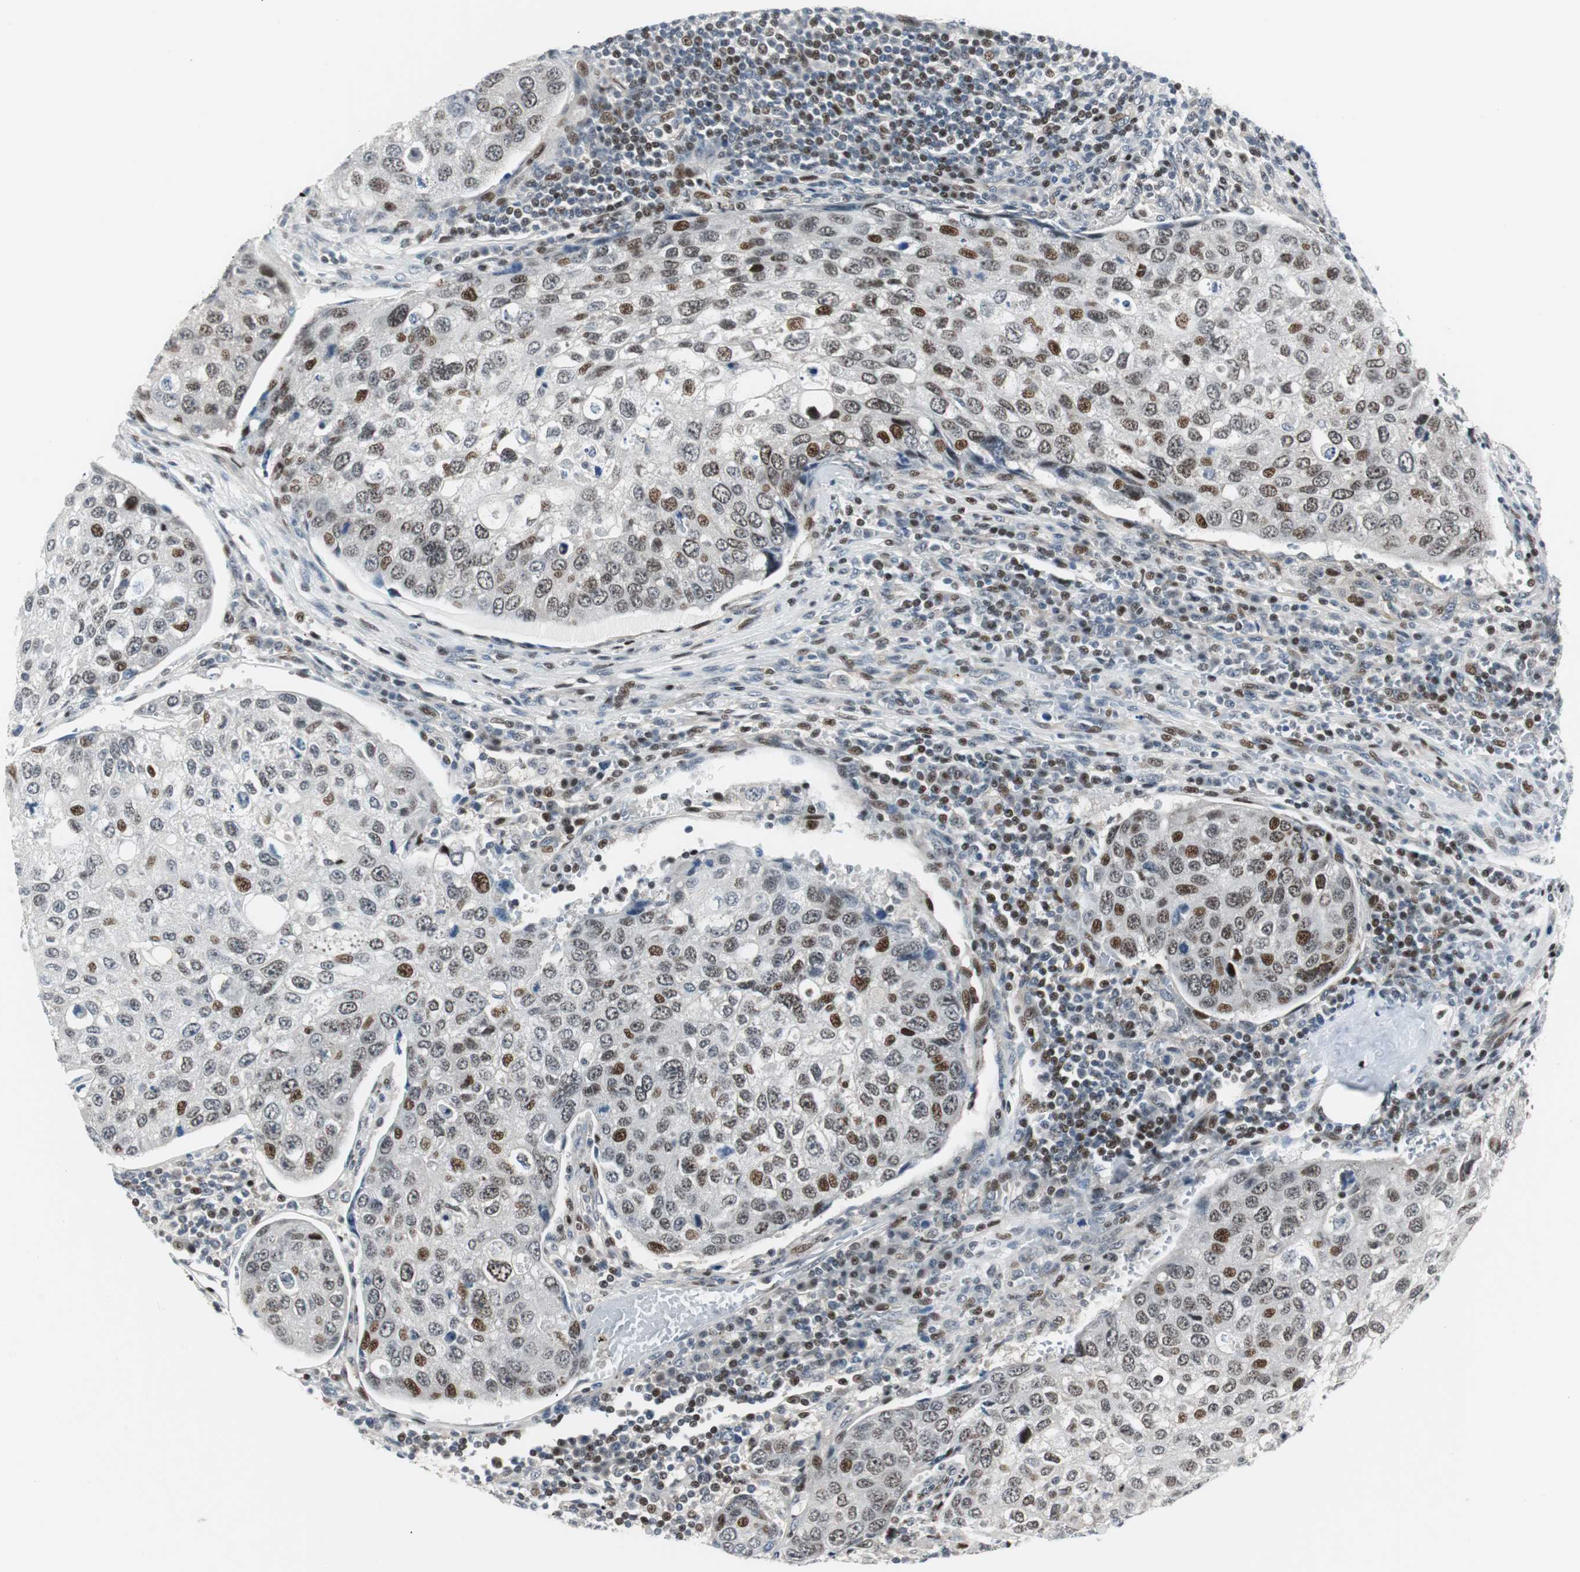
{"staining": {"intensity": "strong", "quantity": "25%-75%", "location": "nuclear"}, "tissue": "urothelial cancer", "cell_type": "Tumor cells", "image_type": "cancer", "snomed": [{"axis": "morphology", "description": "Urothelial carcinoma, High grade"}, {"axis": "topography", "description": "Lymph node"}, {"axis": "topography", "description": "Urinary bladder"}], "caption": "High-magnification brightfield microscopy of urothelial cancer stained with DAB (brown) and counterstained with hematoxylin (blue). tumor cells exhibit strong nuclear positivity is seen in about25%-75% of cells.", "gene": "RAD1", "patient": {"sex": "male", "age": 51}}